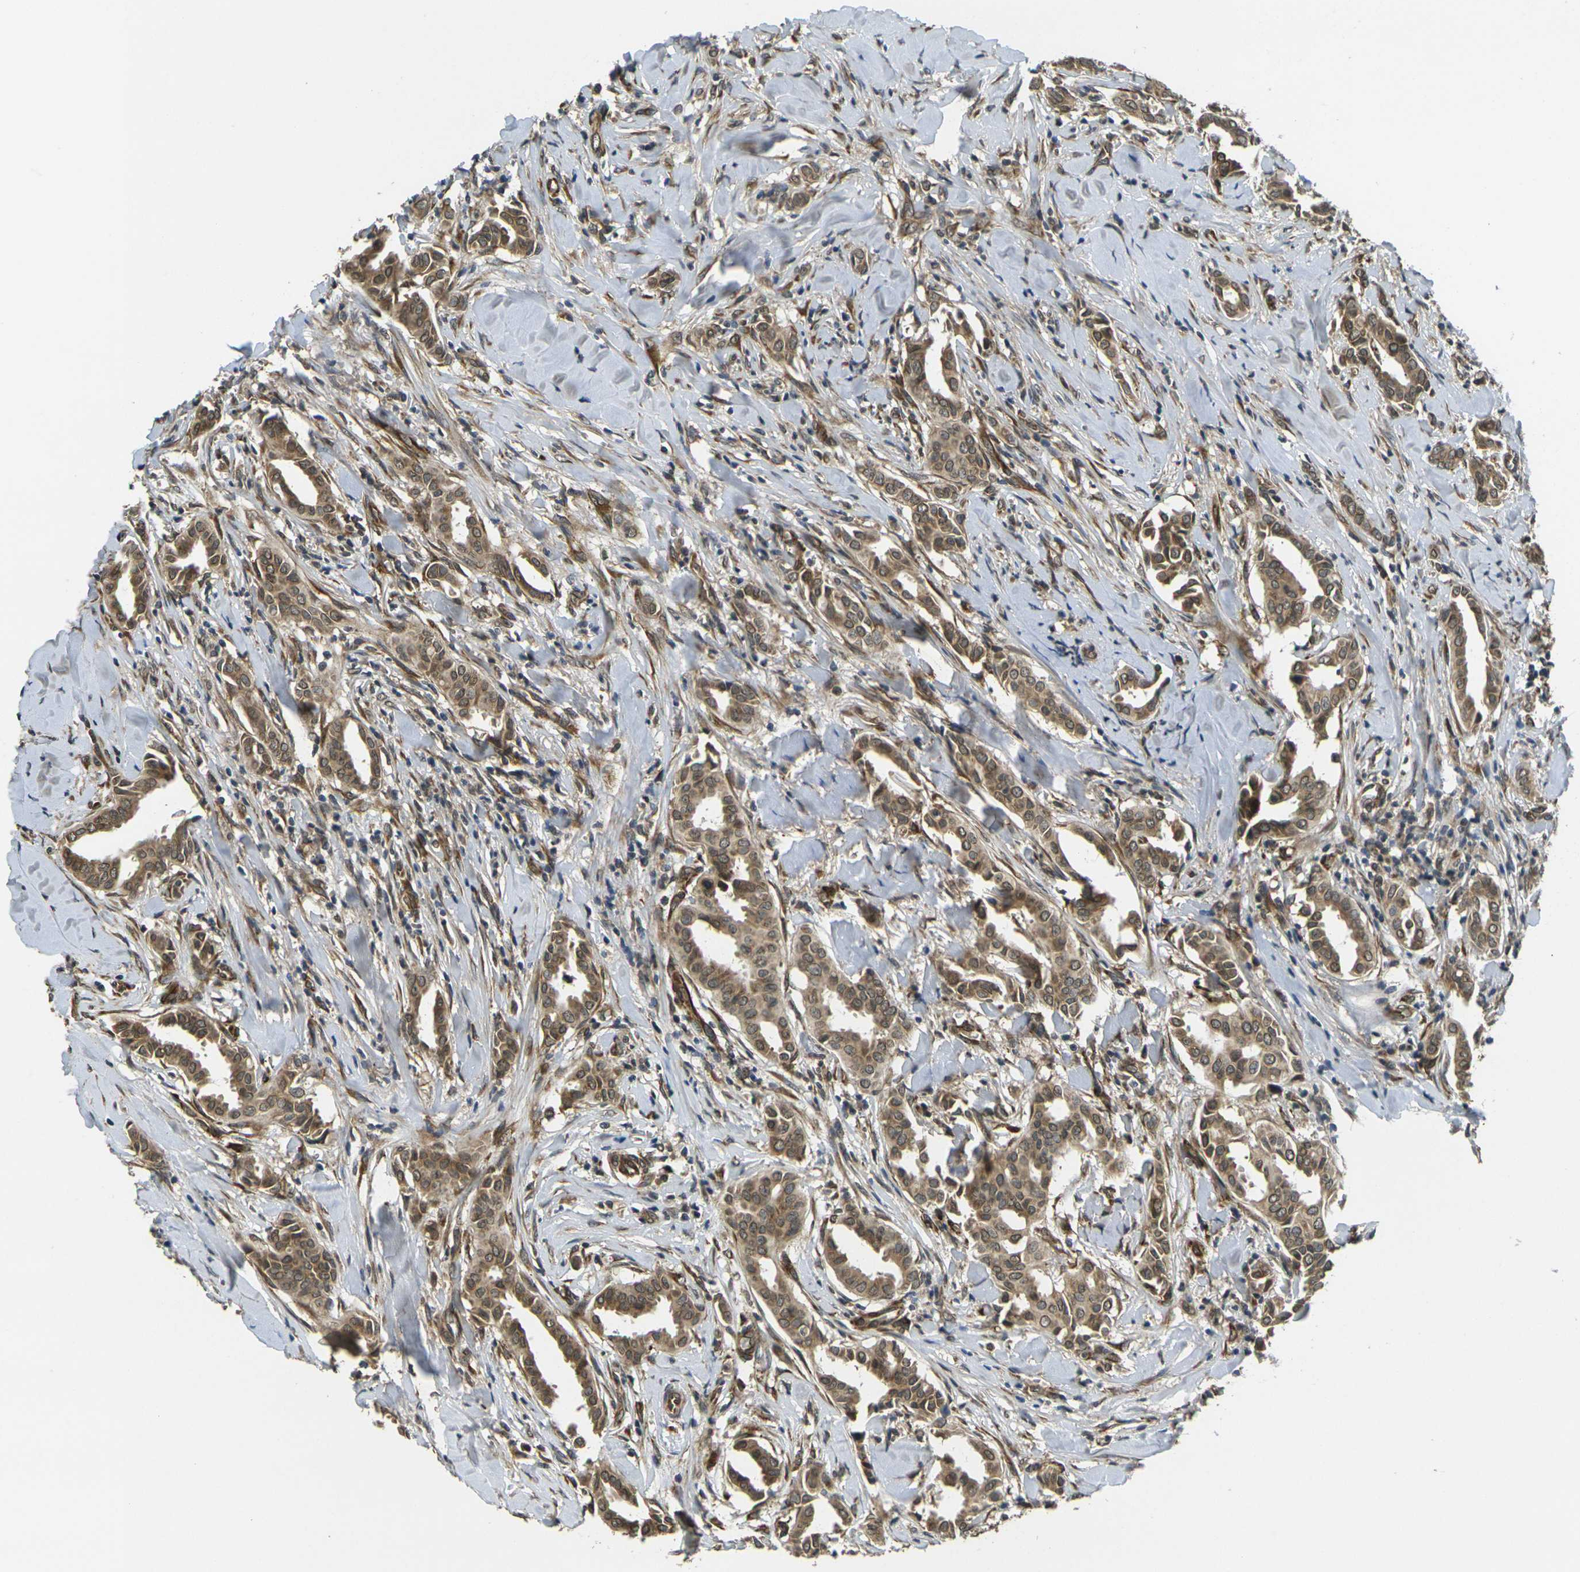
{"staining": {"intensity": "moderate", "quantity": ">75%", "location": "cytoplasmic/membranous"}, "tissue": "head and neck cancer", "cell_type": "Tumor cells", "image_type": "cancer", "snomed": [{"axis": "morphology", "description": "Adenocarcinoma, NOS"}, {"axis": "topography", "description": "Salivary gland"}, {"axis": "topography", "description": "Head-Neck"}], "caption": "Protein staining of head and neck adenocarcinoma tissue displays moderate cytoplasmic/membranous expression in approximately >75% of tumor cells.", "gene": "FUT11", "patient": {"sex": "female", "age": 59}}